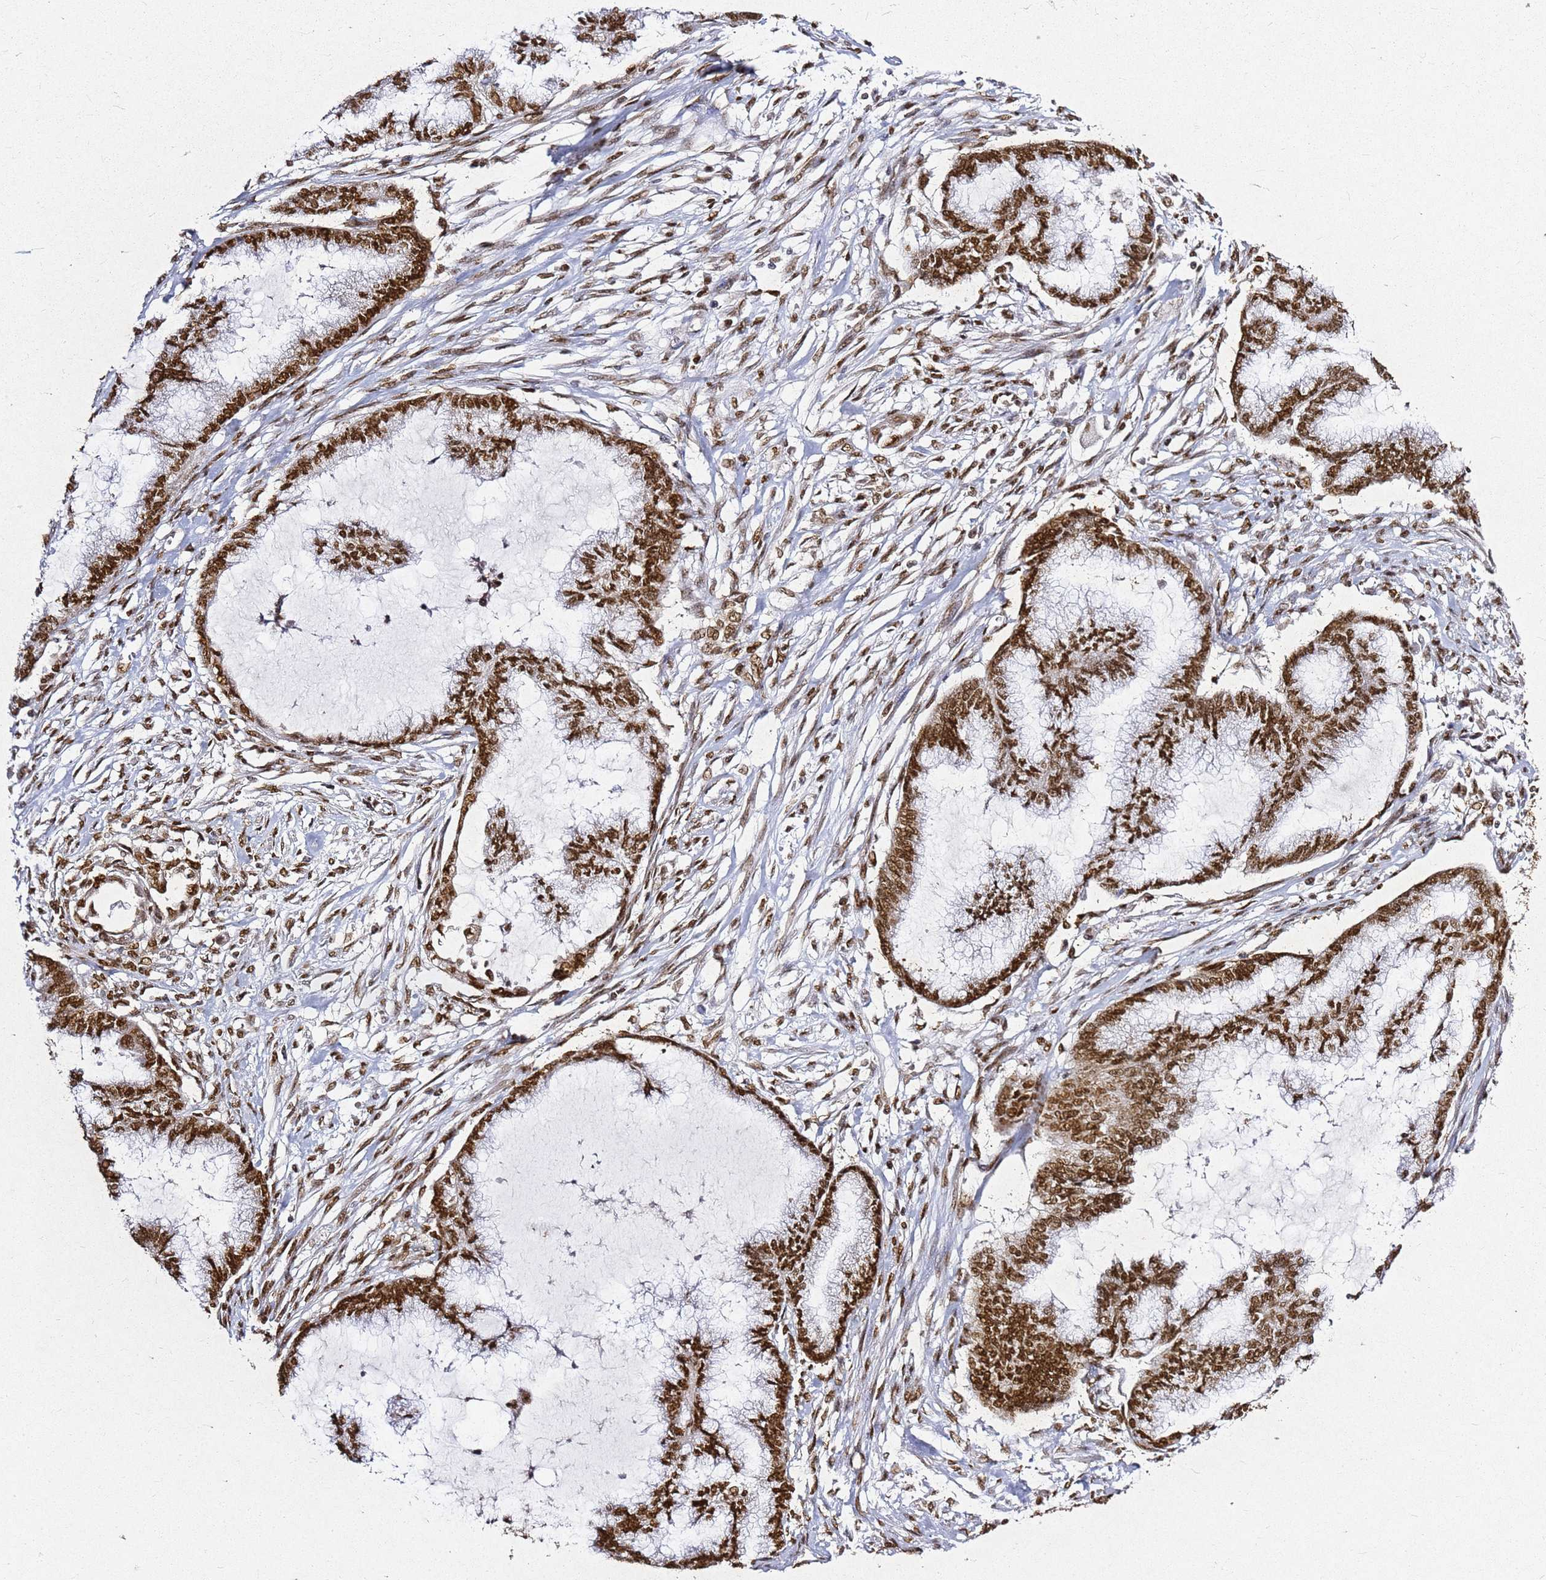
{"staining": {"intensity": "strong", "quantity": ">75%", "location": "nuclear"}, "tissue": "endometrial cancer", "cell_type": "Tumor cells", "image_type": "cancer", "snomed": [{"axis": "morphology", "description": "Adenocarcinoma, NOS"}, {"axis": "topography", "description": "Endometrium"}], "caption": "Immunohistochemistry image of neoplastic tissue: human adenocarcinoma (endometrial) stained using immunohistochemistry (IHC) shows high levels of strong protein expression localized specifically in the nuclear of tumor cells, appearing as a nuclear brown color.", "gene": "APEX1", "patient": {"sex": "female", "age": 86}}